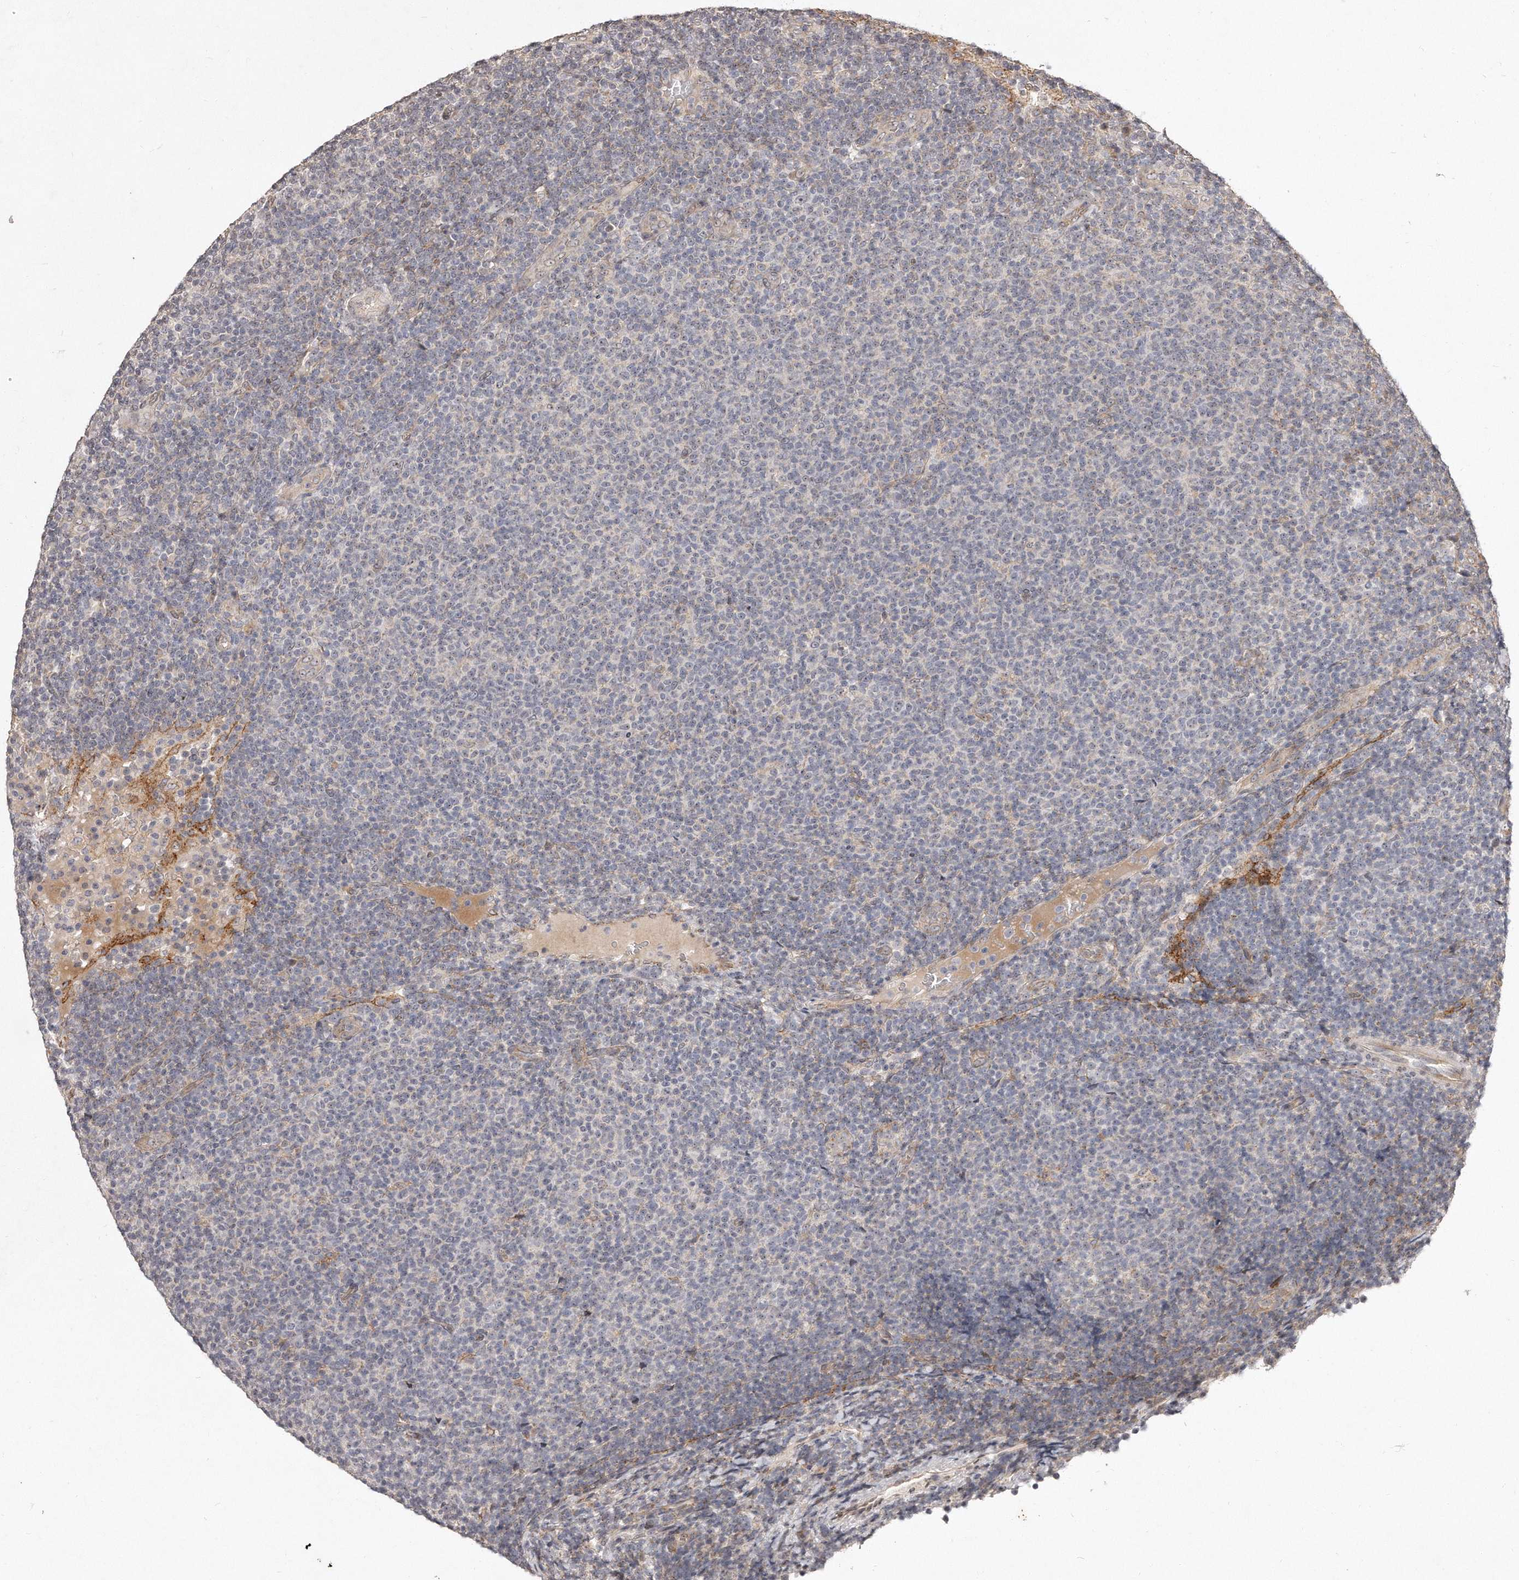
{"staining": {"intensity": "negative", "quantity": "none", "location": "none"}, "tissue": "lymphoma", "cell_type": "Tumor cells", "image_type": "cancer", "snomed": [{"axis": "morphology", "description": "Malignant lymphoma, non-Hodgkin's type, Low grade"}, {"axis": "topography", "description": "Lymph node"}], "caption": "DAB immunohistochemical staining of human malignant lymphoma, non-Hodgkin's type (low-grade) reveals no significant expression in tumor cells.", "gene": "HASPIN", "patient": {"sex": "male", "age": 66}}